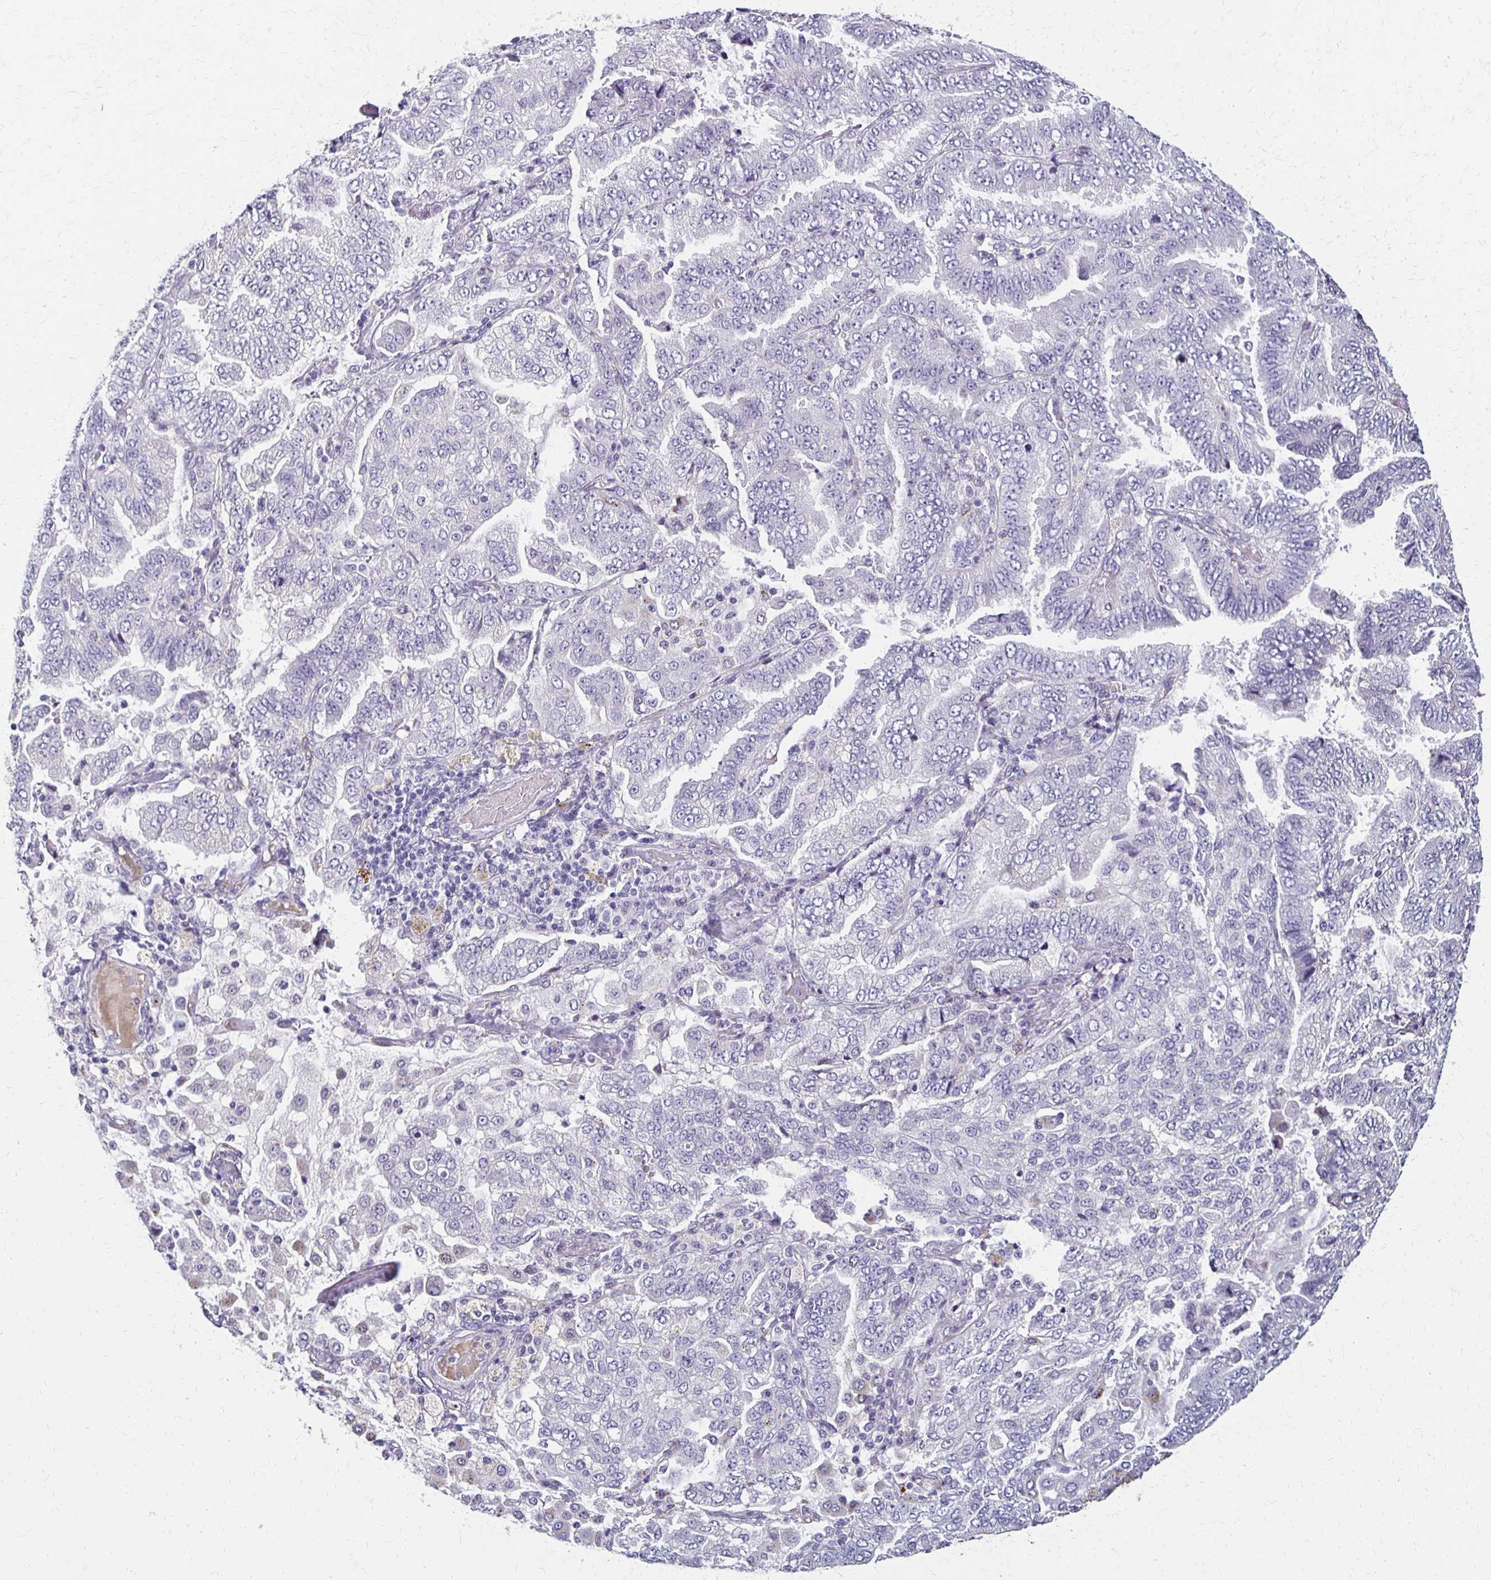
{"staining": {"intensity": "negative", "quantity": "none", "location": "none"}, "tissue": "lung cancer", "cell_type": "Tumor cells", "image_type": "cancer", "snomed": [{"axis": "morphology", "description": "Aneuploidy"}, {"axis": "morphology", "description": "Adenocarcinoma, NOS"}, {"axis": "morphology", "description": "Adenocarcinoma, metastatic, NOS"}, {"axis": "topography", "description": "Lymph node"}, {"axis": "topography", "description": "Lung"}], "caption": "Human lung cancer (metastatic adenocarcinoma) stained for a protein using immunohistochemistry (IHC) displays no staining in tumor cells.", "gene": "BBS12", "patient": {"sex": "female", "age": 48}}